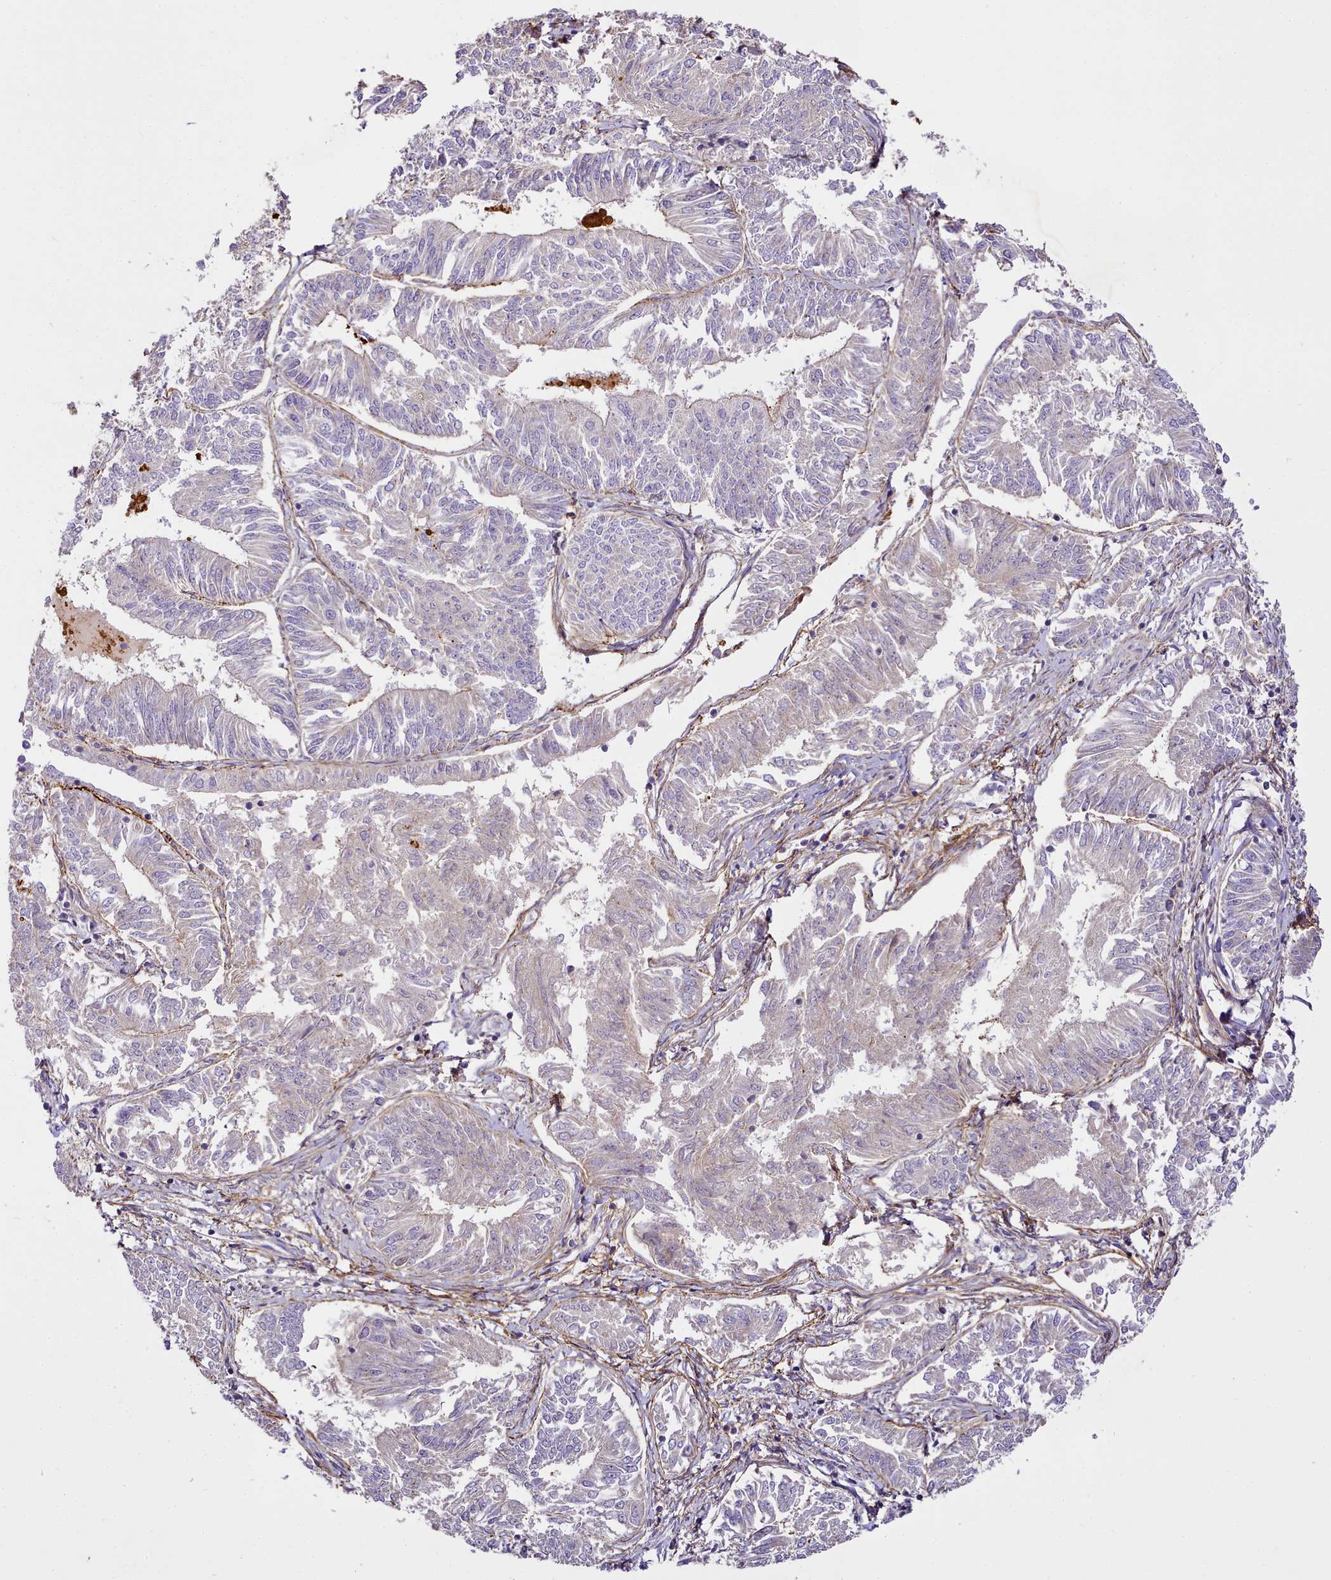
{"staining": {"intensity": "negative", "quantity": "none", "location": "none"}, "tissue": "endometrial cancer", "cell_type": "Tumor cells", "image_type": "cancer", "snomed": [{"axis": "morphology", "description": "Adenocarcinoma, NOS"}, {"axis": "topography", "description": "Endometrium"}], "caption": "Photomicrograph shows no significant protein positivity in tumor cells of endometrial cancer.", "gene": "NBPF1", "patient": {"sex": "female", "age": 58}}